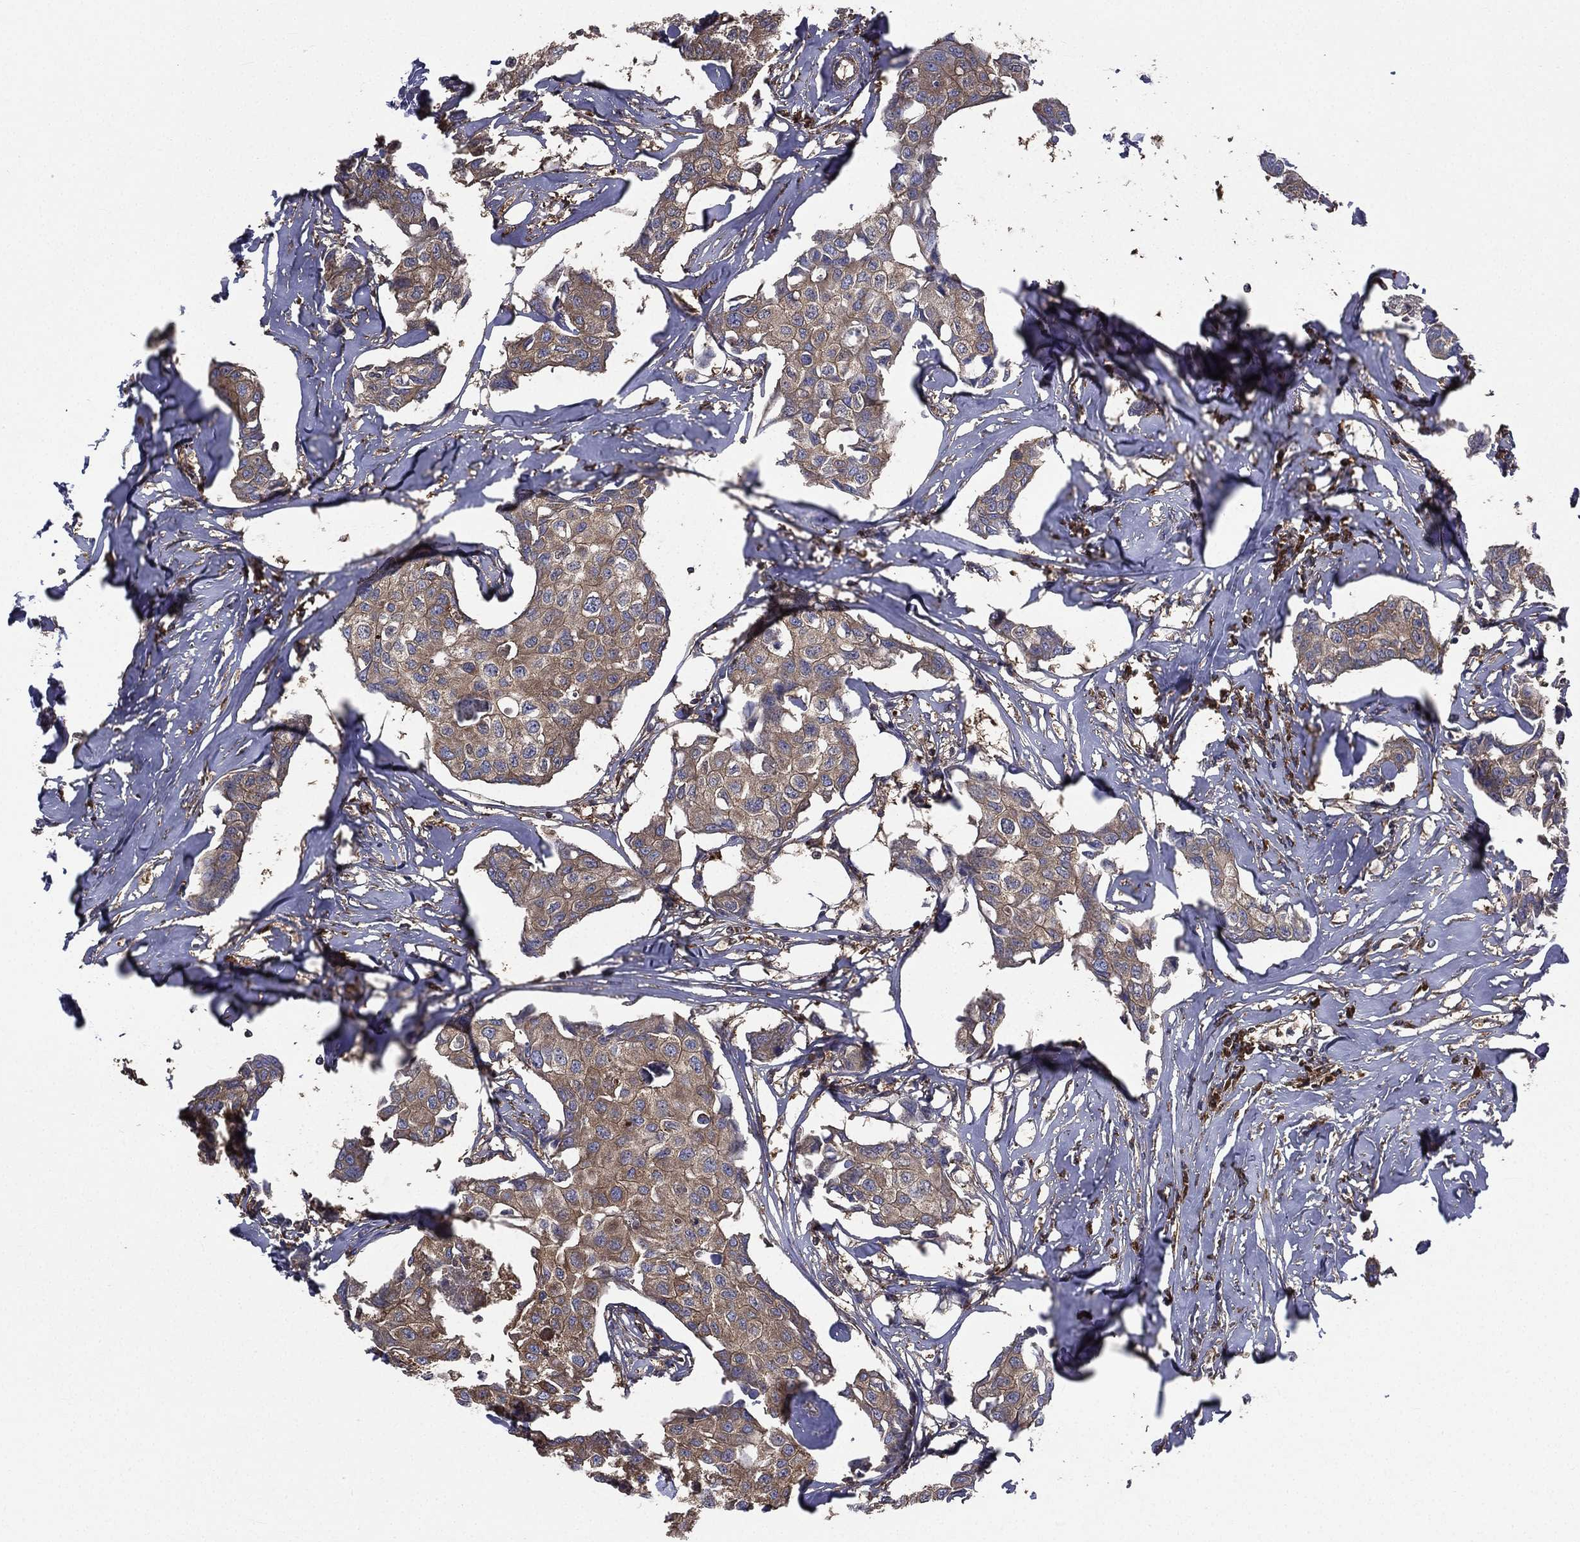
{"staining": {"intensity": "moderate", "quantity": ">75%", "location": "cytoplasmic/membranous"}, "tissue": "breast cancer", "cell_type": "Tumor cells", "image_type": "cancer", "snomed": [{"axis": "morphology", "description": "Duct carcinoma"}, {"axis": "topography", "description": "Breast"}], "caption": "This is an image of immunohistochemistry staining of breast cancer, which shows moderate expression in the cytoplasmic/membranous of tumor cells.", "gene": "SARS1", "patient": {"sex": "female", "age": 80}}